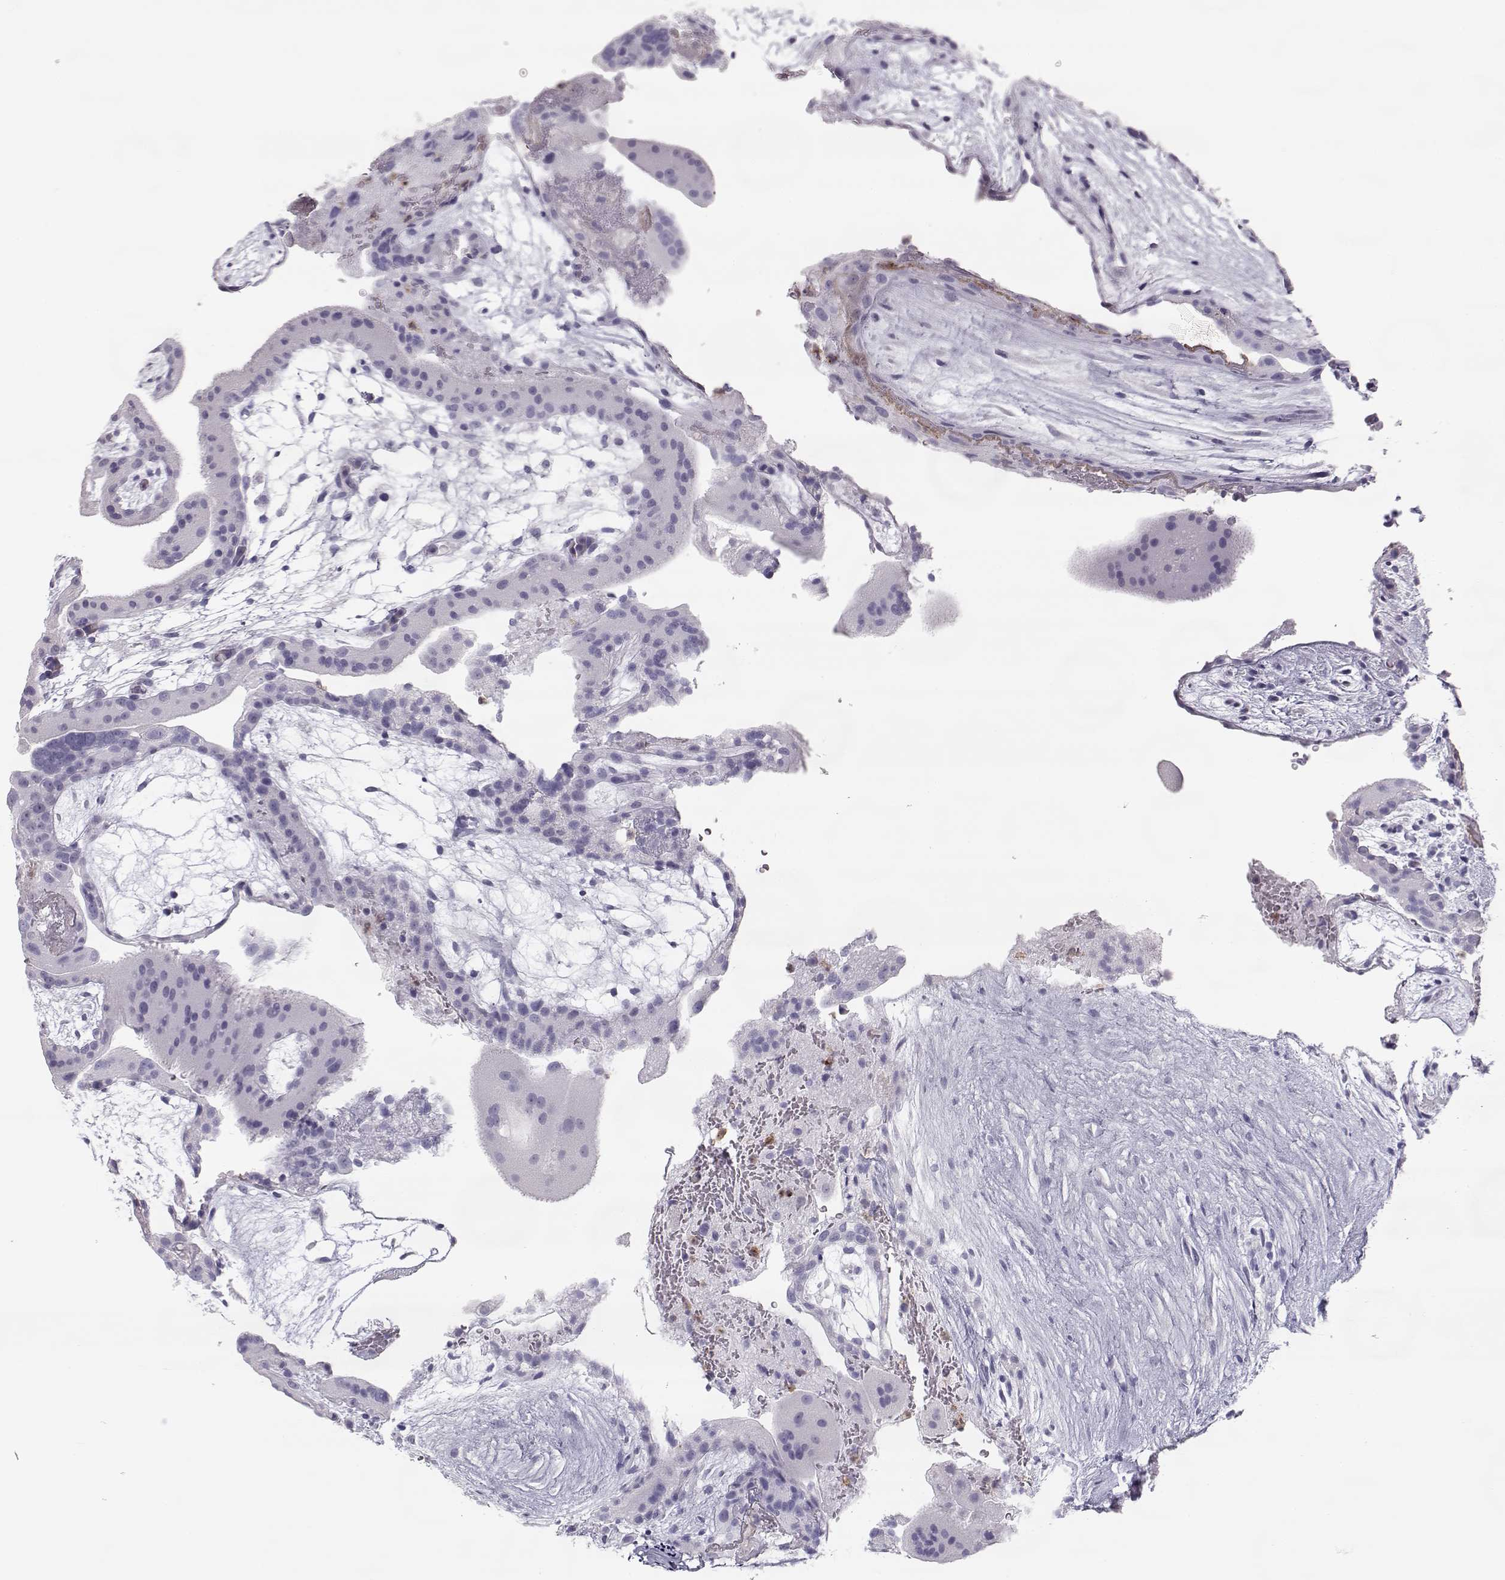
{"staining": {"intensity": "negative", "quantity": "none", "location": "none"}, "tissue": "placenta", "cell_type": "Decidual cells", "image_type": "normal", "snomed": [{"axis": "morphology", "description": "Normal tissue, NOS"}, {"axis": "topography", "description": "Placenta"}], "caption": "A high-resolution histopathology image shows IHC staining of normal placenta, which shows no significant expression in decidual cells. The staining was performed using DAB to visualize the protein expression in brown, while the nuclei were stained in blue with hematoxylin (Magnification: 20x).", "gene": "MIP", "patient": {"sex": "female", "age": 19}}